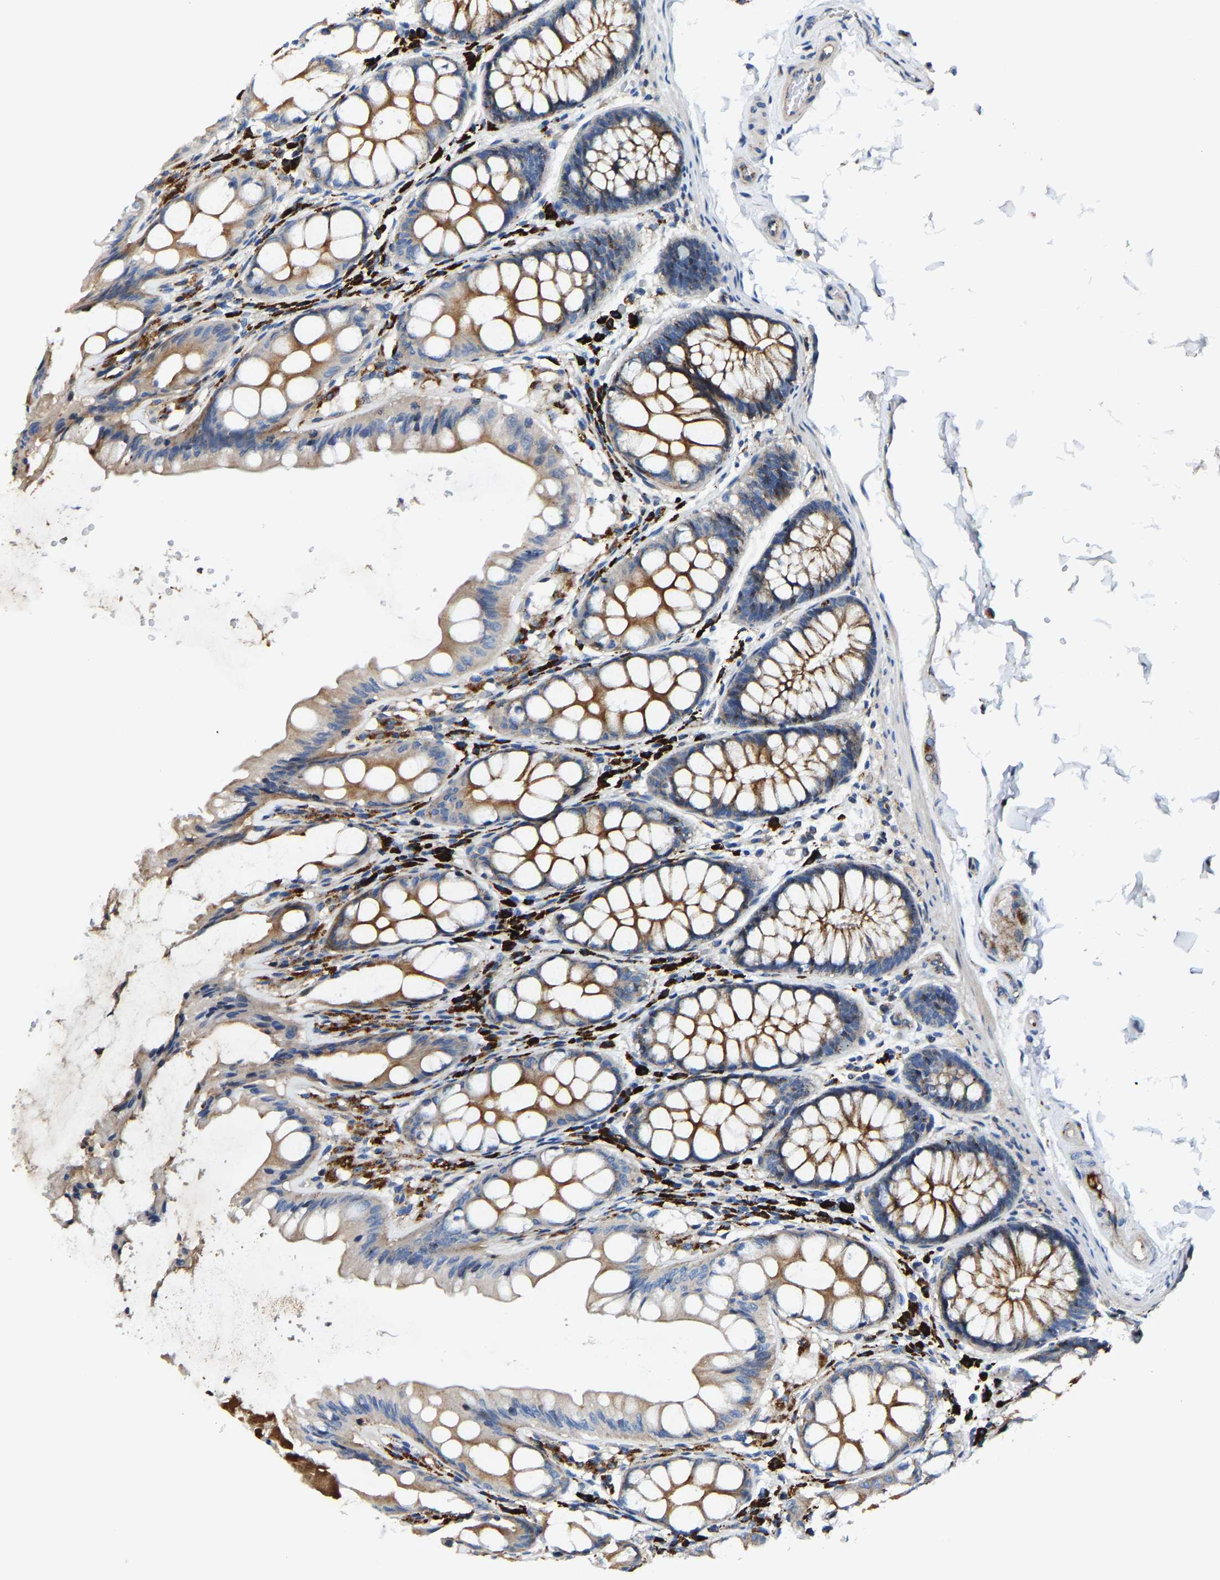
{"staining": {"intensity": "moderate", "quantity": ">75%", "location": "cytoplasmic/membranous"}, "tissue": "colon", "cell_type": "Endothelial cells", "image_type": "normal", "snomed": [{"axis": "morphology", "description": "Normal tissue, NOS"}, {"axis": "topography", "description": "Colon"}], "caption": "Immunohistochemical staining of benign human colon demonstrates moderate cytoplasmic/membranous protein expression in approximately >75% of endothelial cells.", "gene": "DPP7", "patient": {"sex": "male", "age": 47}}